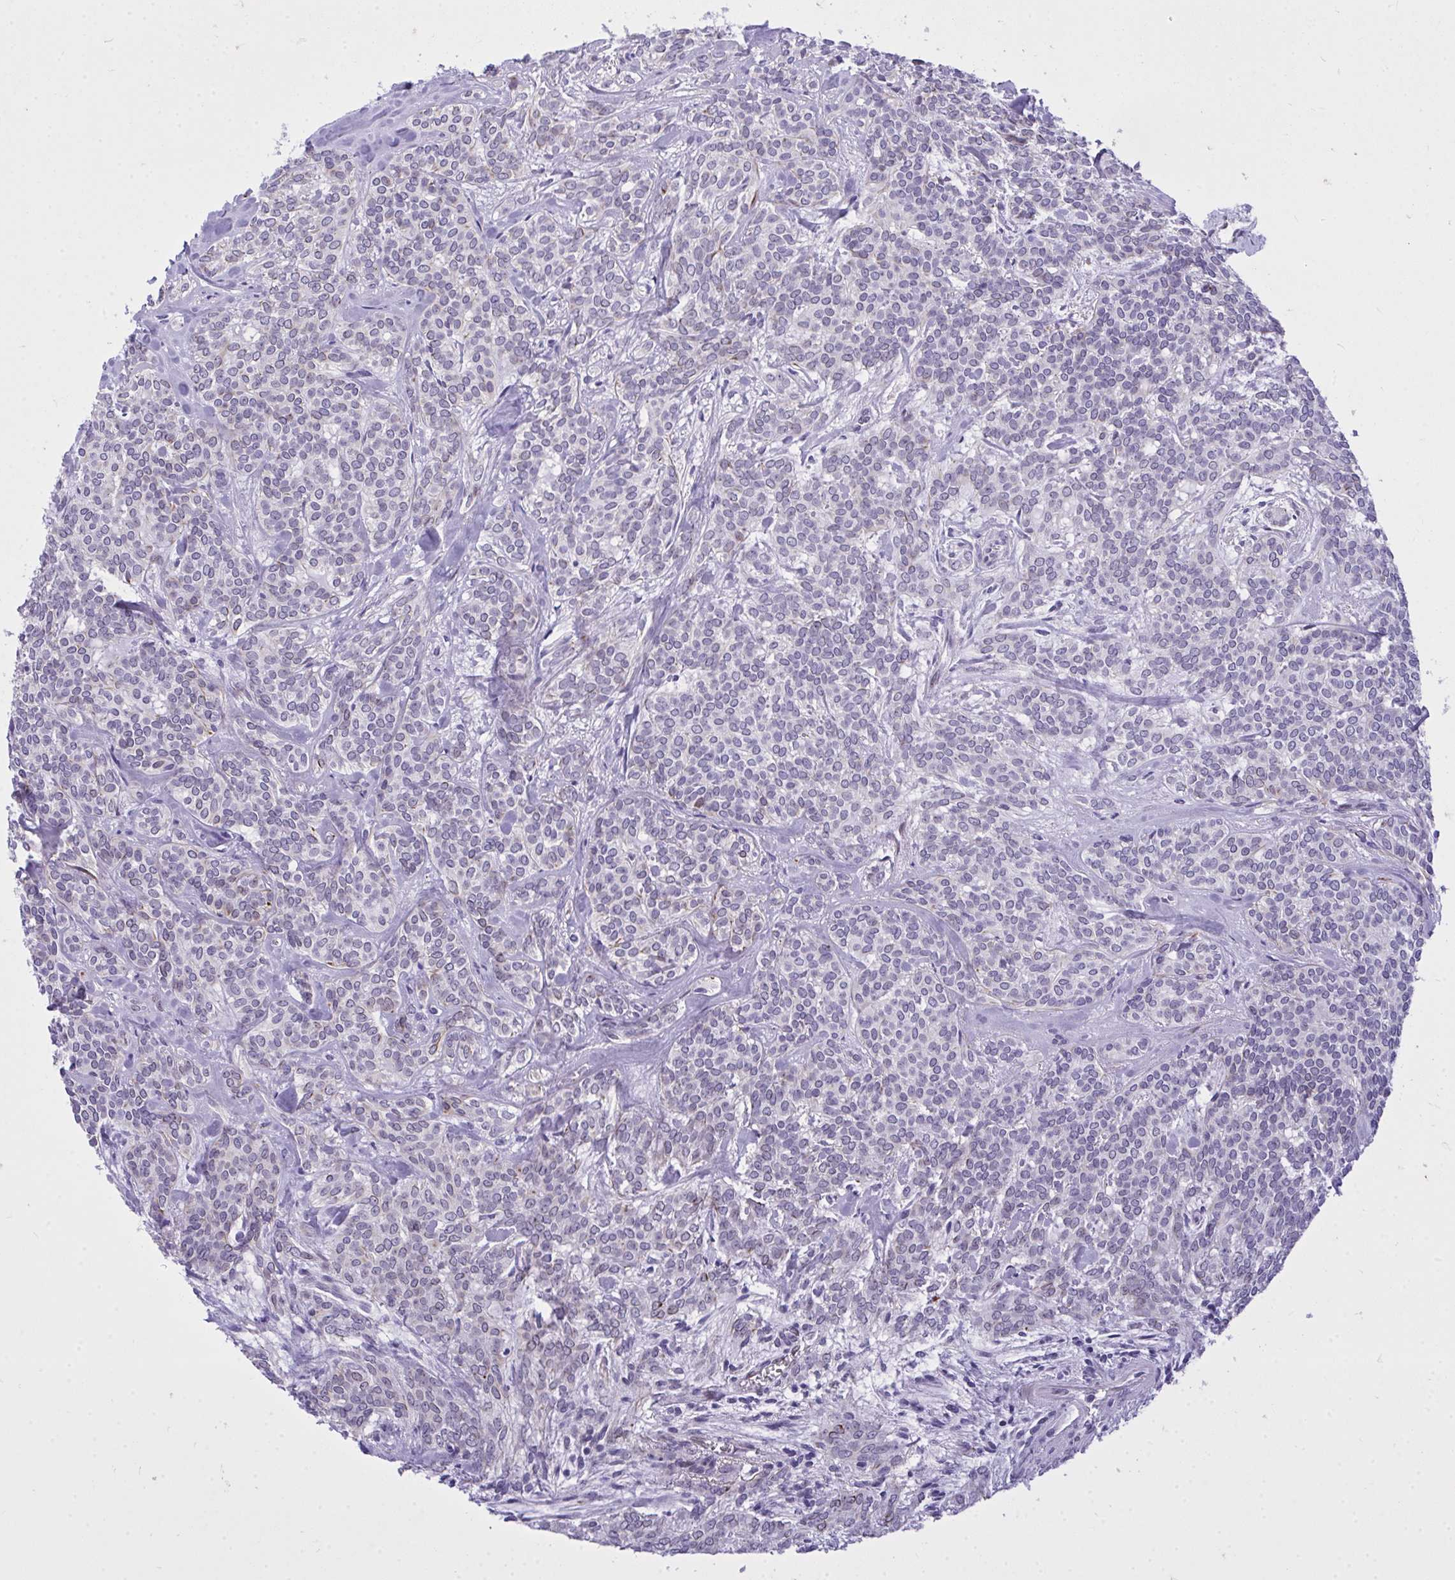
{"staining": {"intensity": "negative", "quantity": "none", "location": "none"}, "tissue": "head and neck cancer", "cell_type": "Tumor cells", "image_type": "cancer", "snomed": [{"axis": "morphology", "description": "Adenocarcinoma, NOS"}, {"axis": "topography", "description": "Head-Neck"}], "caption": "IHC photomicrograph of human head and neck cancer (adenocarcinoma) stained for a protein (brown), which reveals no positivity in tumor cells.", "gene": "TEAD4", "patient": {"sex": "female", "age": 57}}